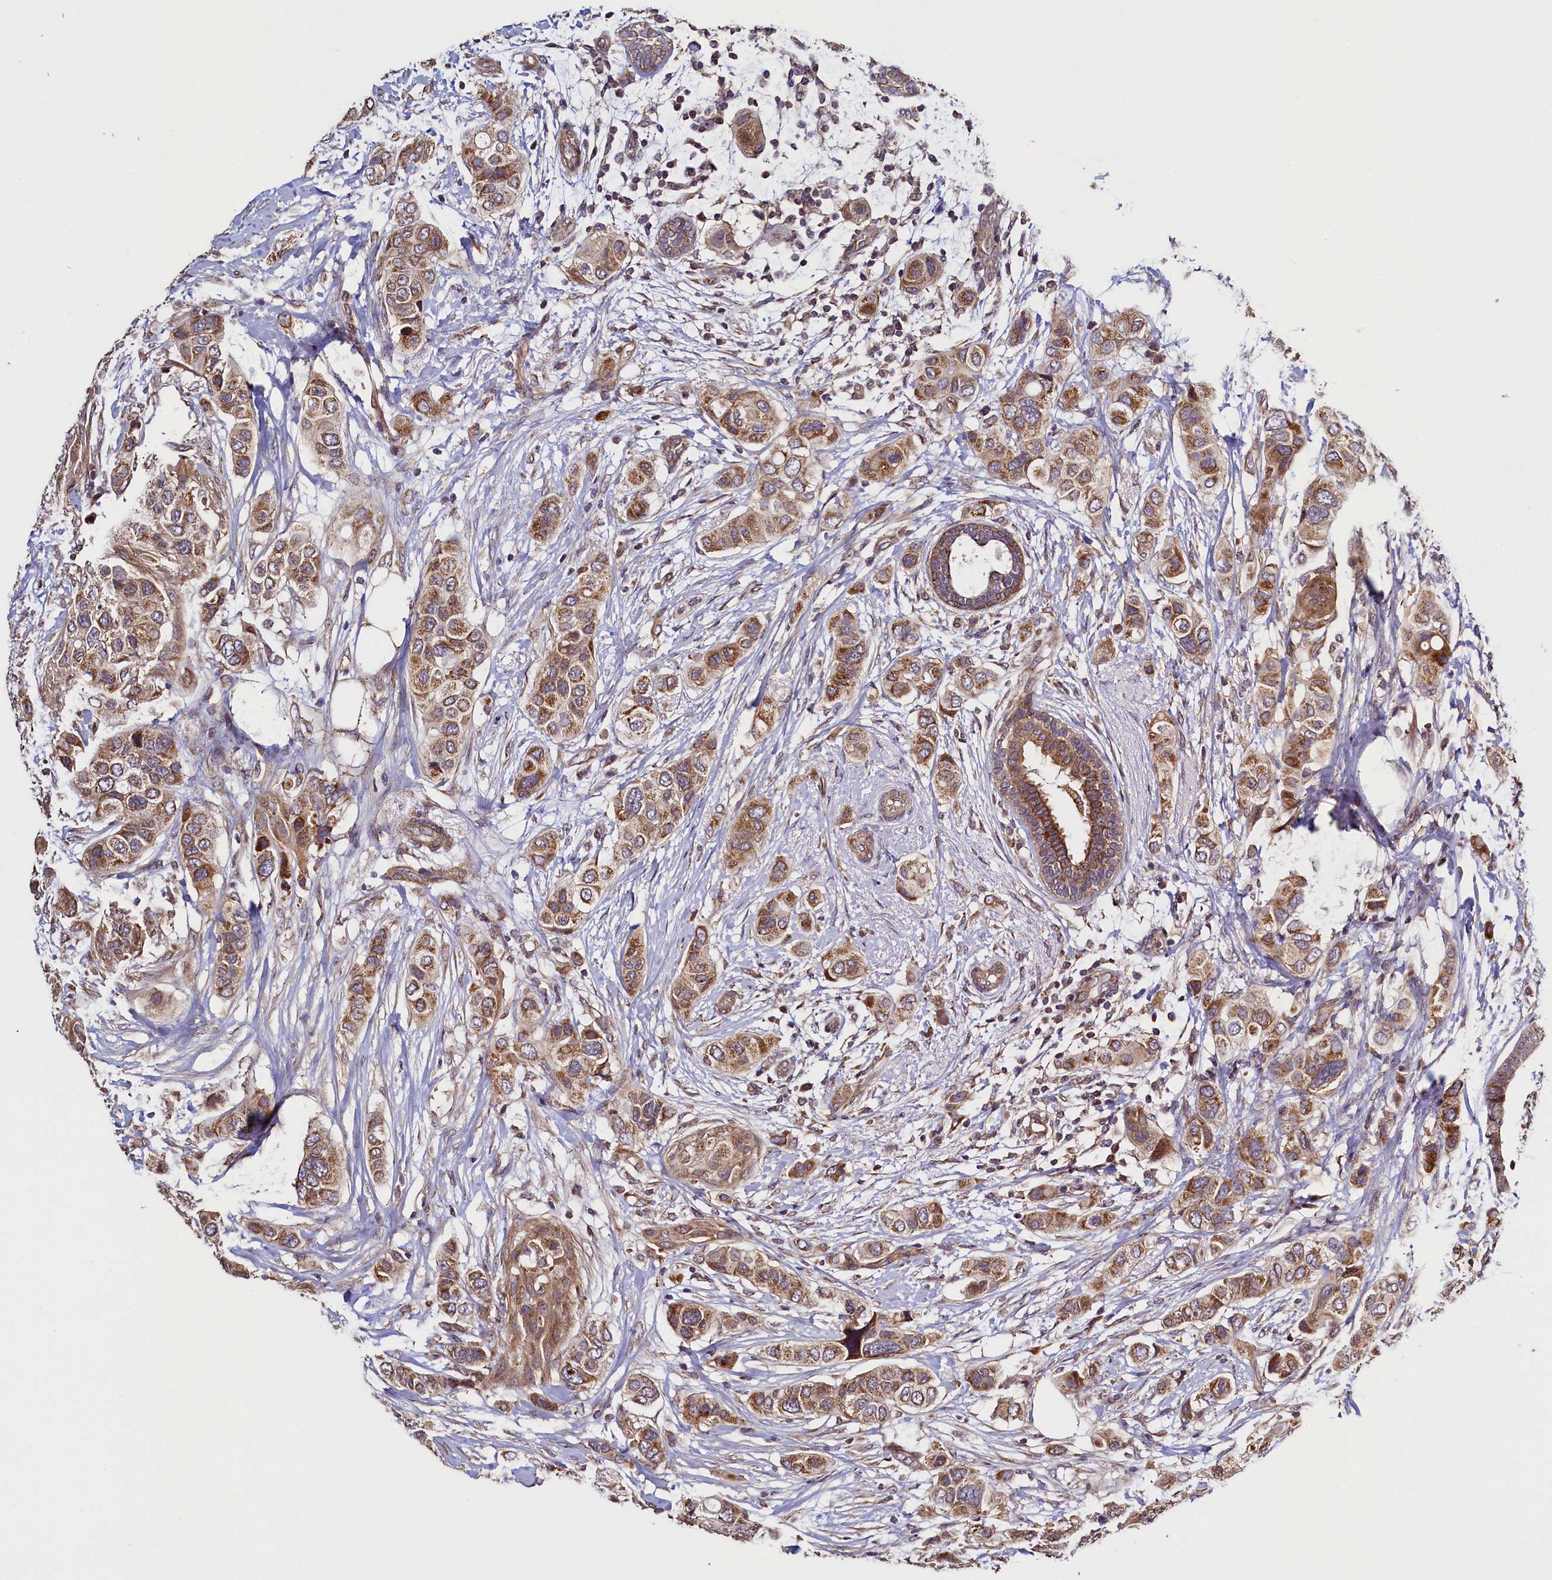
{"staining": {"intensity": "moderate", "quantity": ">75%", "location": "cytoplasmic/membranous"}, "tissue": "breast cancer", "cell_type": "Tumor cells", "image_type": "cancer", "snomed": [{"axis": "morphology", "description": "Lobular carcinoma"}, {"axis": "topography", "description": "Breast"}], "caption": "This photomicrograph exhibits immunohistochemistry staining of breast lobular carcinoma, with medium moderate cytoplasmic/membranous positivity in about >75% of tumor cells.", "gene": "RBFA", "patient": {"sex": "female", "age": 51}}